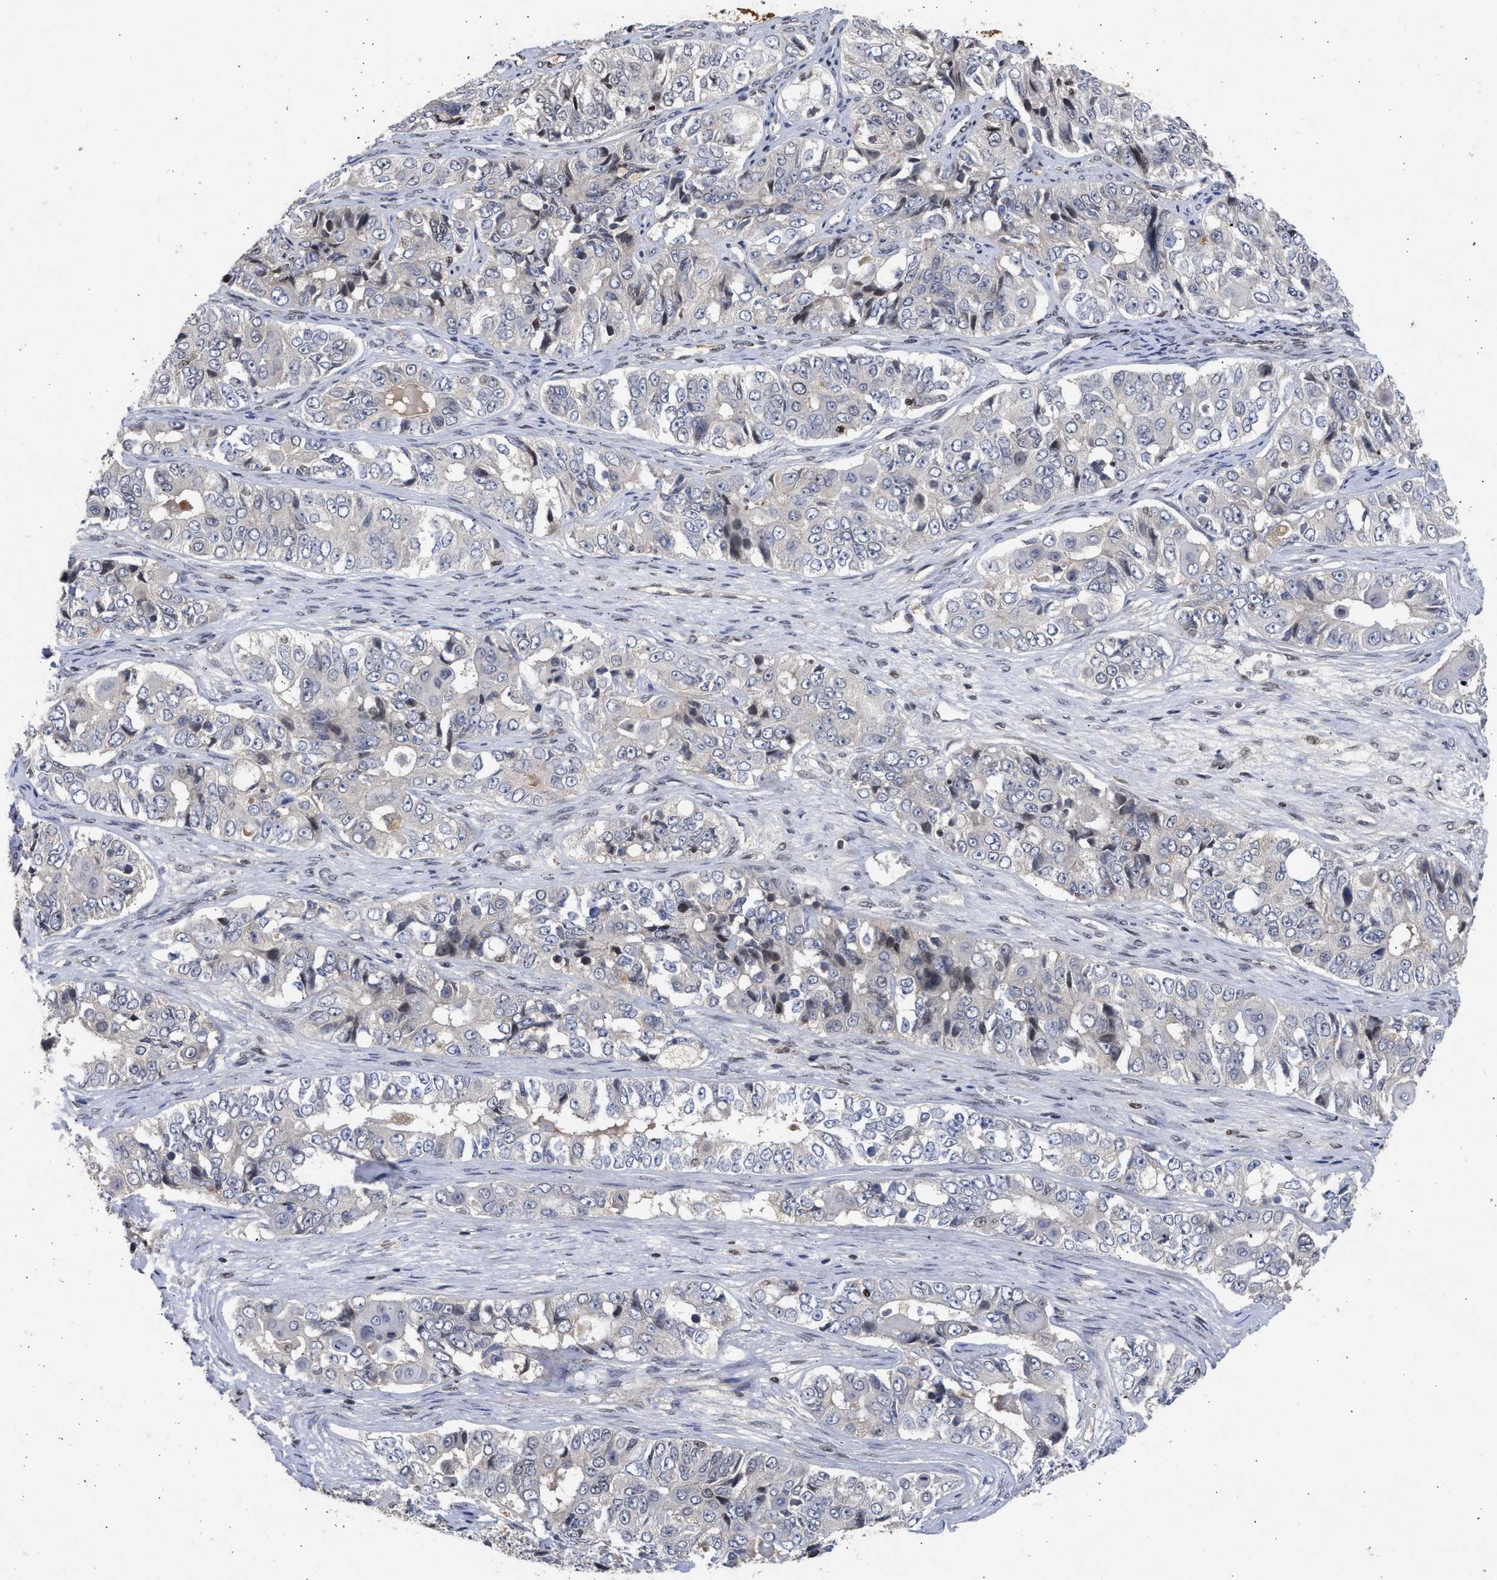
{"staining": {"intensity": "negative", "quantity": "none", "location": "none"}, "tissue": "ovarian cancer", "cell_type": "Tumor cells", "image_type": "cancer", "snomed": [{"axis": "morphology", "description": "Carcinoma, endometroid"}, {"axis": "topography", "description": "Ovary"}], "caption": "This is an immunohistochemistry (IHC) histopathology image of ovarian cancer (endometroid carcinoma). There is no positivity in tumor cells.", "gene": "ENSG00000142539", "patient": {"sex": "female", "age": 51}}